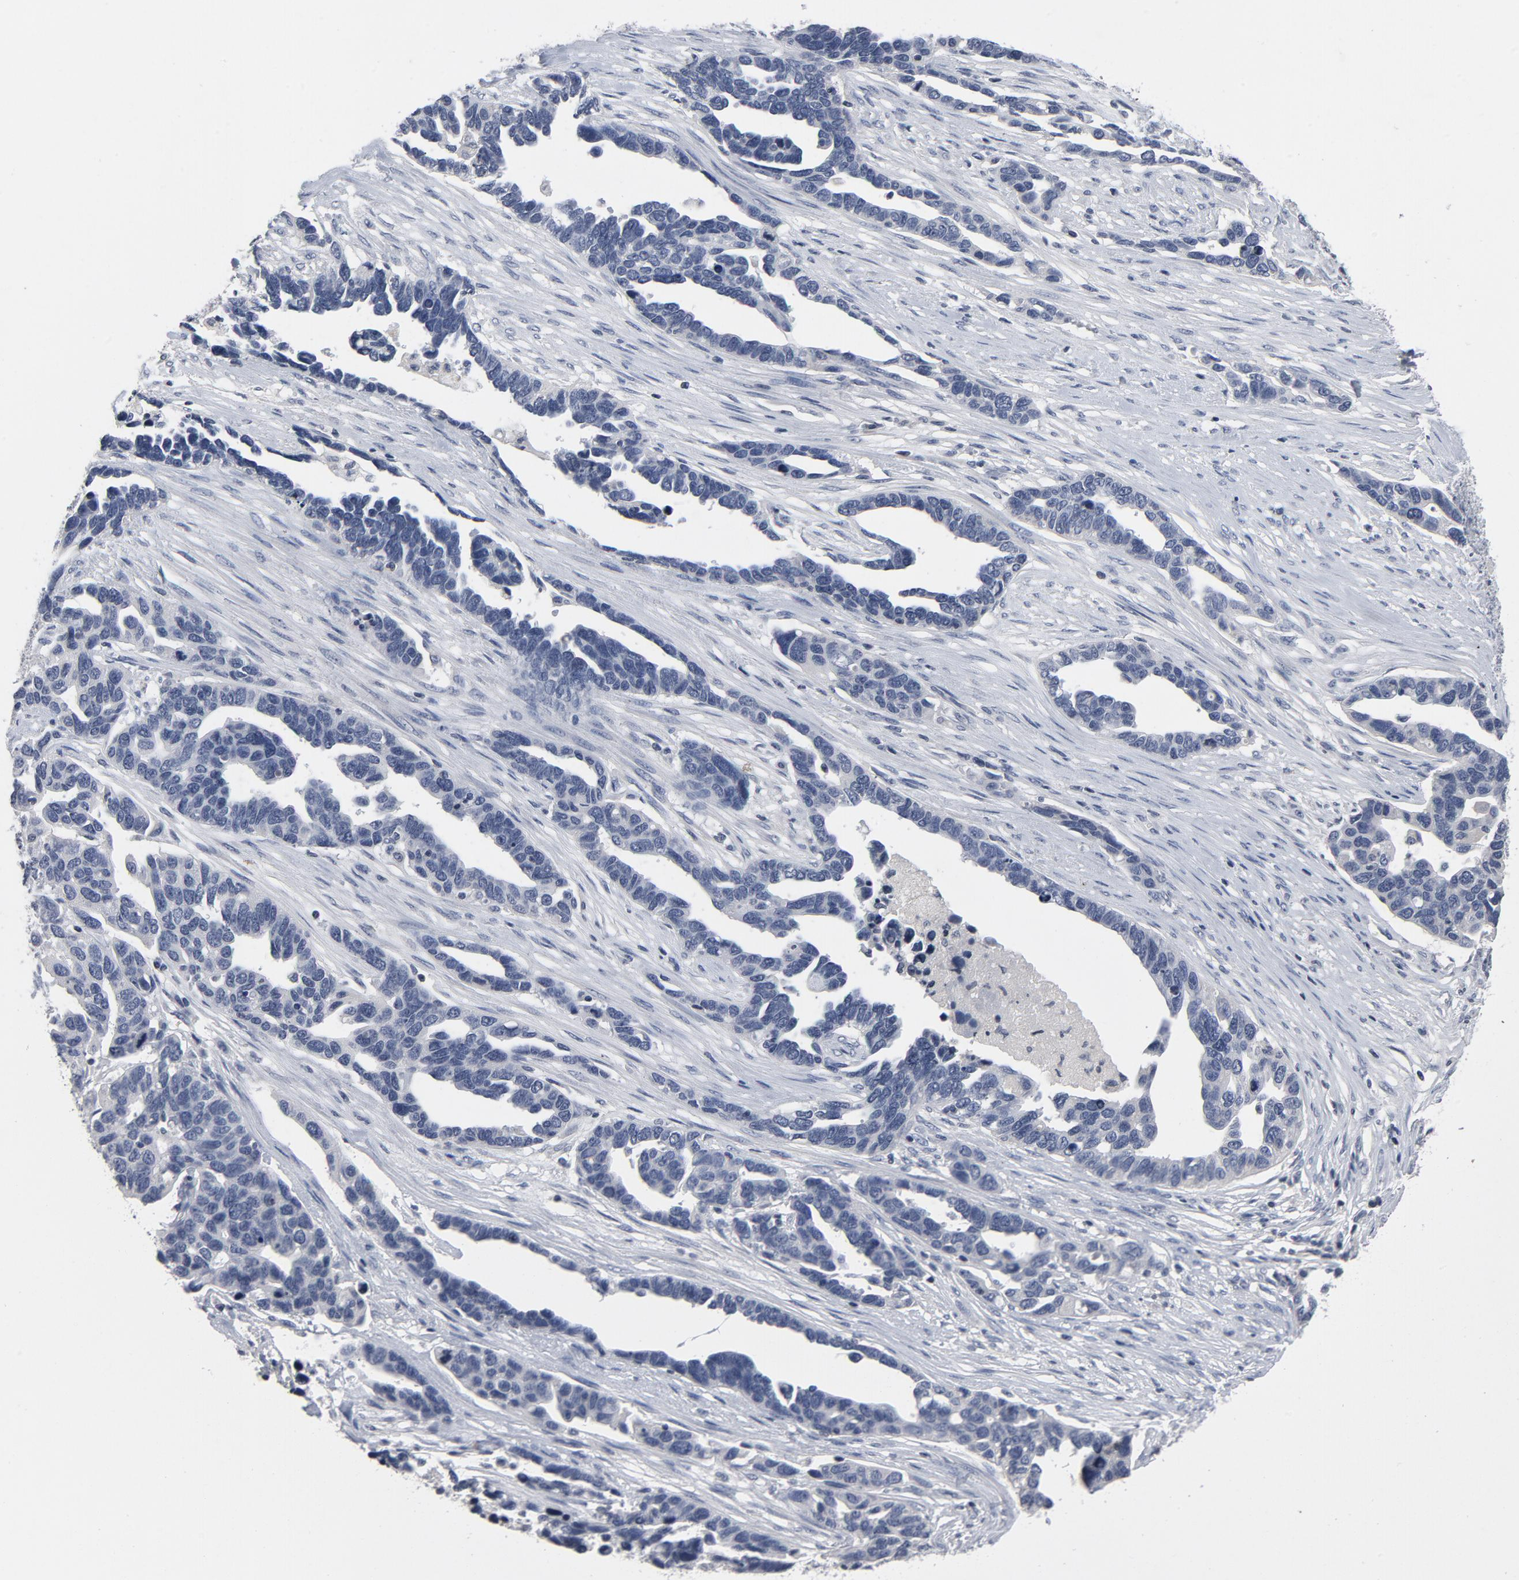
{"staining": {"intensity": "negative", "quantity": "none", "location": "none"}, "tissue": "ovarian cancer", "cell_type": "Tumor cells", "image_type": "cancer", "snomed": [{"axis": "morphology", "description": "Cystadenocarcinoma, serous, NOS"}, {"axis": "topography", "description": "Ovary"}], "caption": "This is an immunohistochemistry (IHC) micrograph of human ovarian cancer (serous cystadenocarcinoma). There is no expression in tumor cells.", "gene": "TCL1A", "patient": {"sex": "female", "age": 54}}